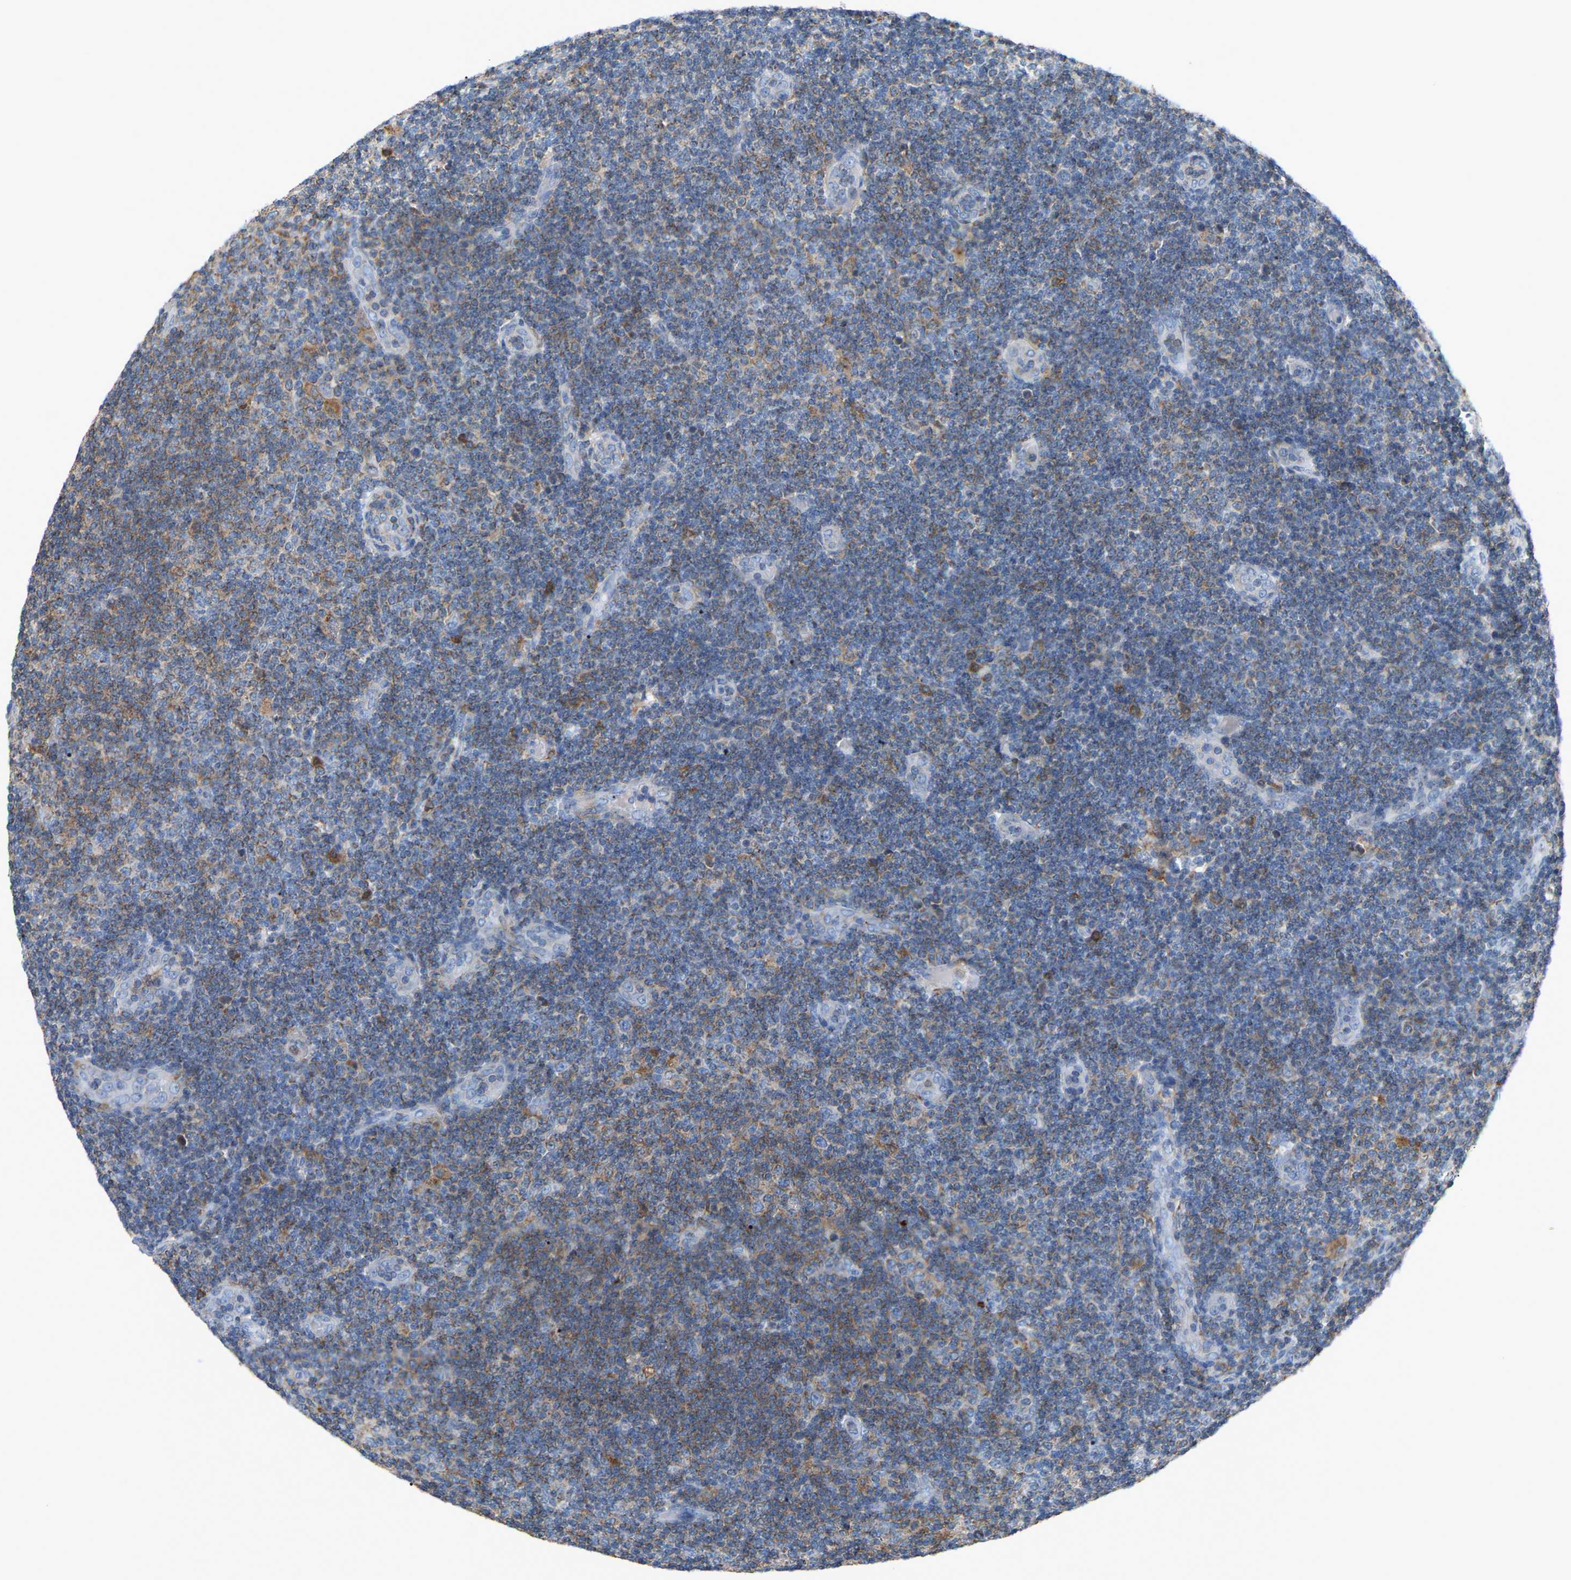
{"staining": {"intensity": "weak", "quantity": "<25%", "location": "cytoplasmic/membranous"}, "tissue": "lymphoma", "cell_type": "Tumor cells", "image_type": "cancer", "snomed": [{"axis": "morphology", "description": "Malignant lymphoma, non-Hodgkin's type, Low grade"}, {"axis": "topography", "description": "Lymph node"}], "caption": "Image shows no protein positivity in tumor cells of lymphoma tissue. Nuclei are stained in blue.", "gene": "CROT", "patient": {"sex": "male", "age": 83}}